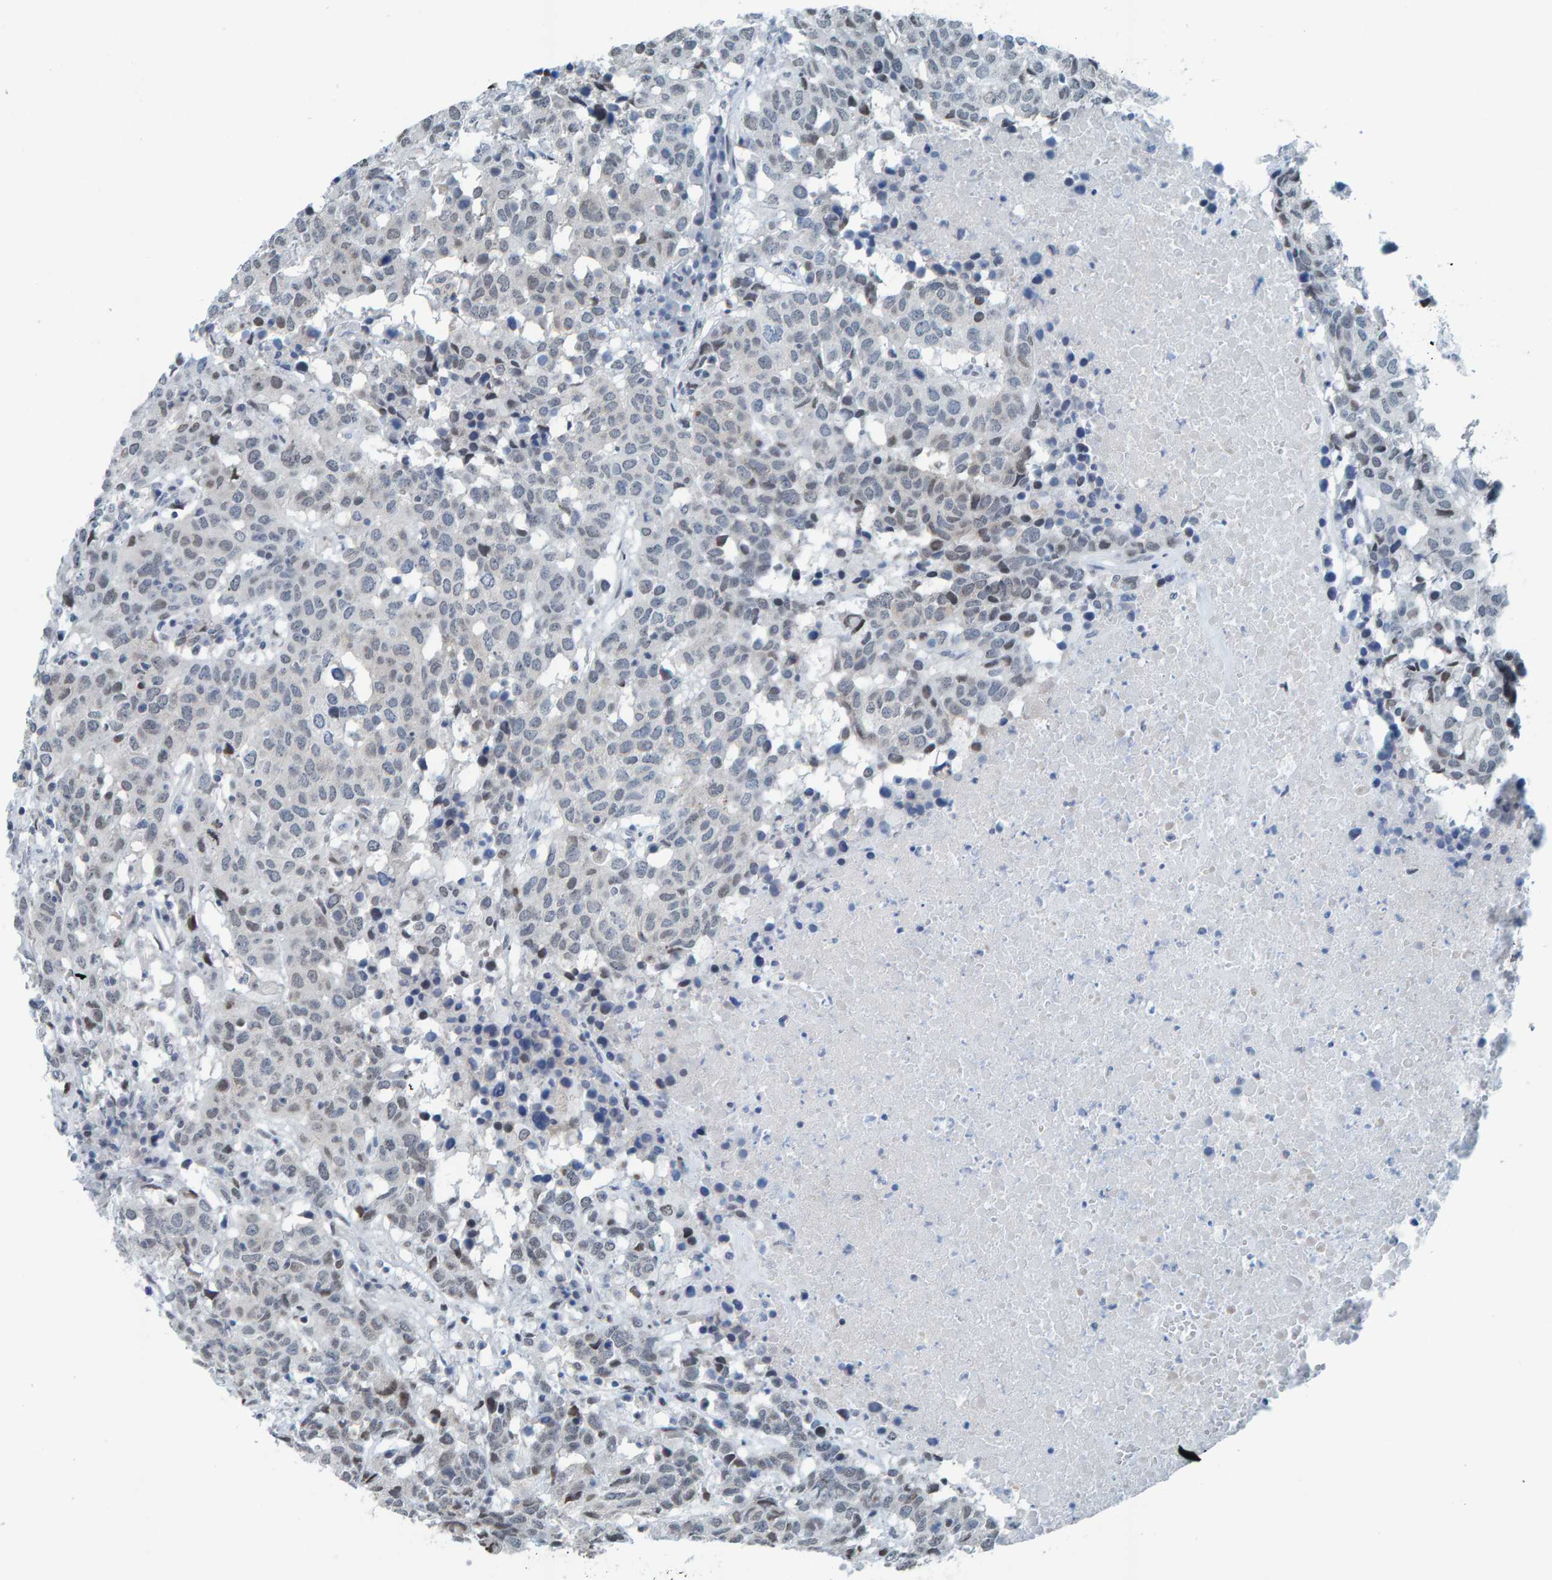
{"staining": {"intensity": "weak", "quantity": "<25%", "location": "nuclear"}, "tissue": "head and neck cancer", "cell_type": "Tumor cells", "image_type": "cancer", "snomed": [{"axis": "morphology", "description": "Squamous cell carcinoma, NOS"}, {"axis": "topography", "description": "Head-Neck"}], "caption": "A high-resolution micrograph shows IHC staining of head and neck cancer (squamous cell carcinoma), which displays no significant staining in tumor cells.", "gene": "CNP", "patient": {"sex": "male", "age": 66}}